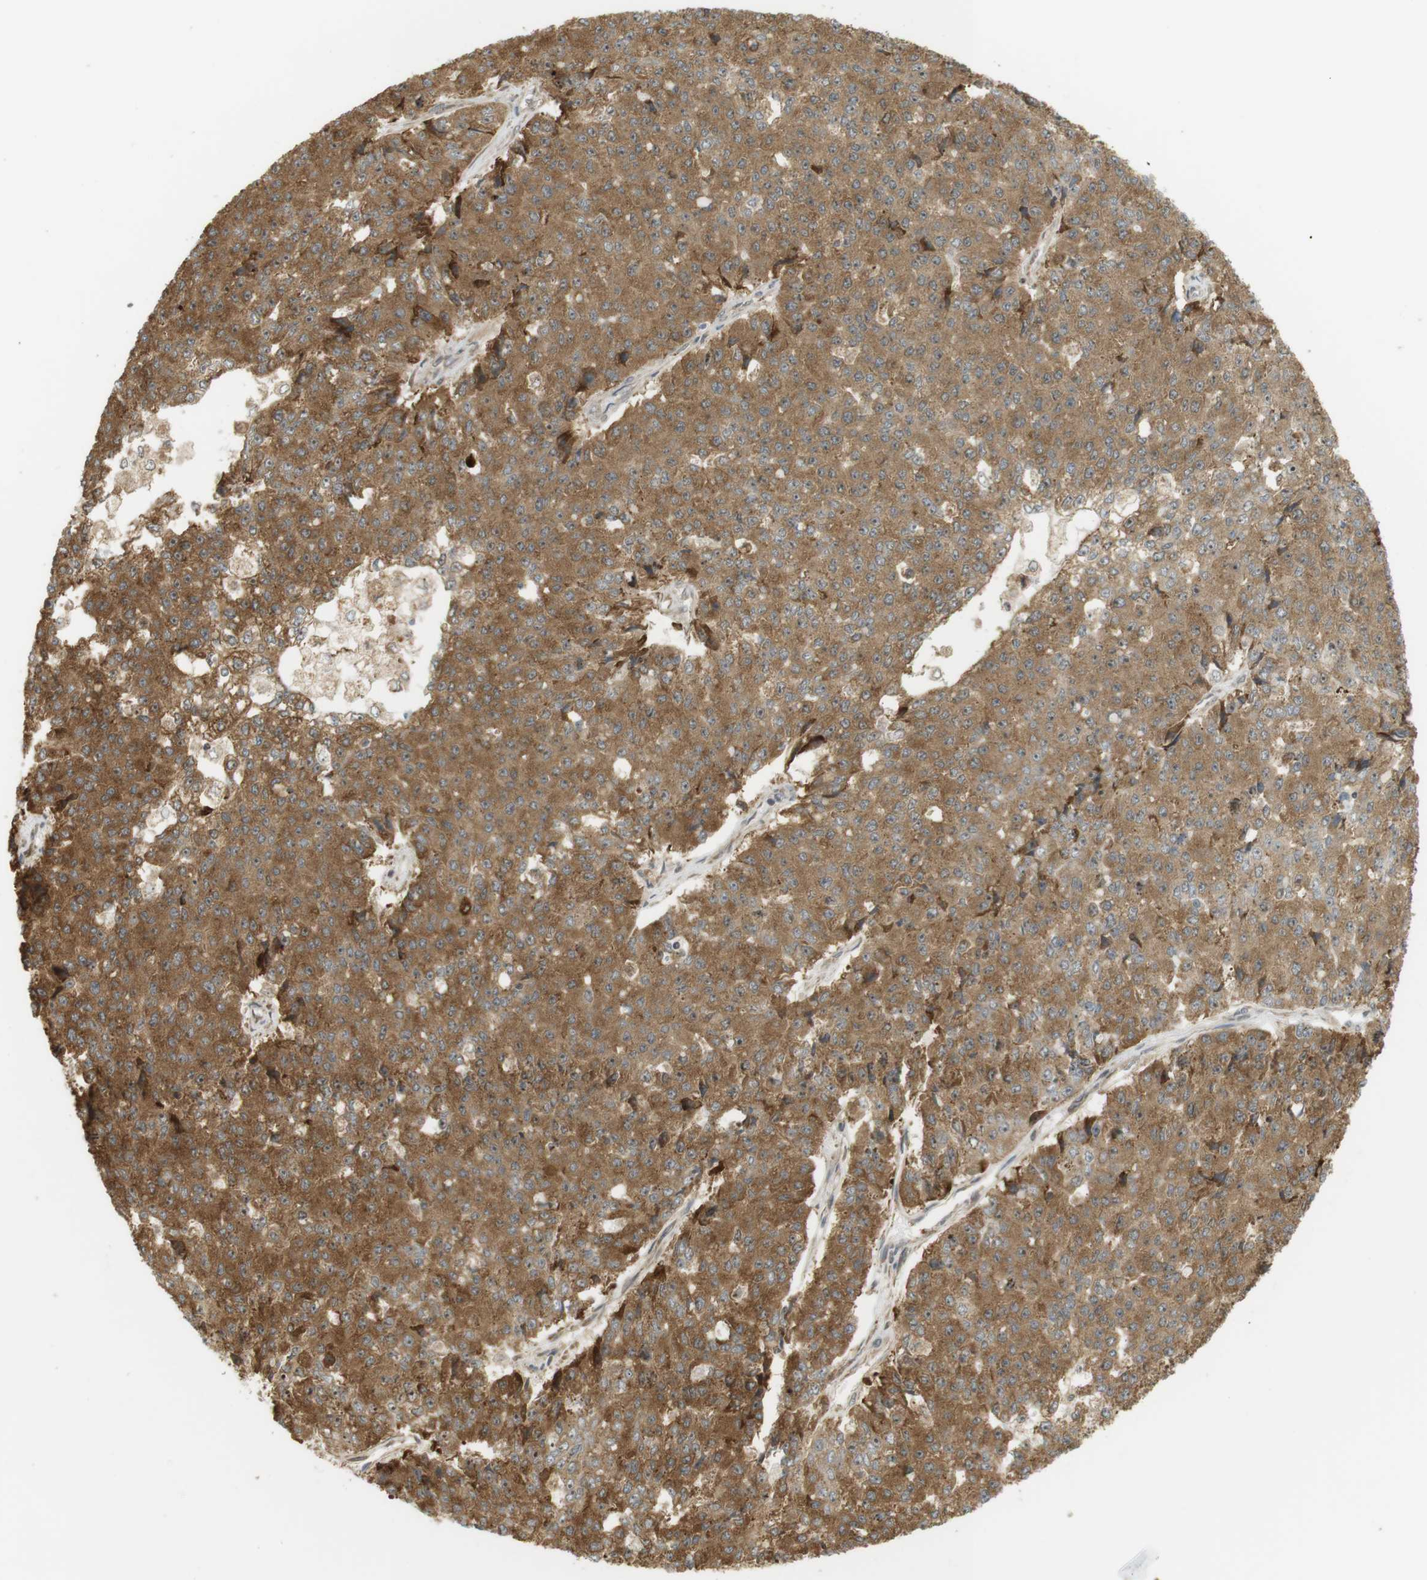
{"staining": {"intensity": "moderate", "quantity": ">75%", "location": "cytoplasmic/membranous,nuclear"}, "tissue": "pancreatic cancer", "cell_type": "Tumor cells", "image_type": "cancer", "snomed": [{"axis": "morphology", "description": "Adenocarcinoma, NOS"}, {"axis": "topography", "description": "Pancreas"}], "caption": "Moderate cytoplasmic/membranous and nuclear positivity for a protein is seen in about >75% of tumor cells of pancreatic cancer using IHC.", "gene": "PA2G4", "patient": {"sex": "male", "age": 50}}